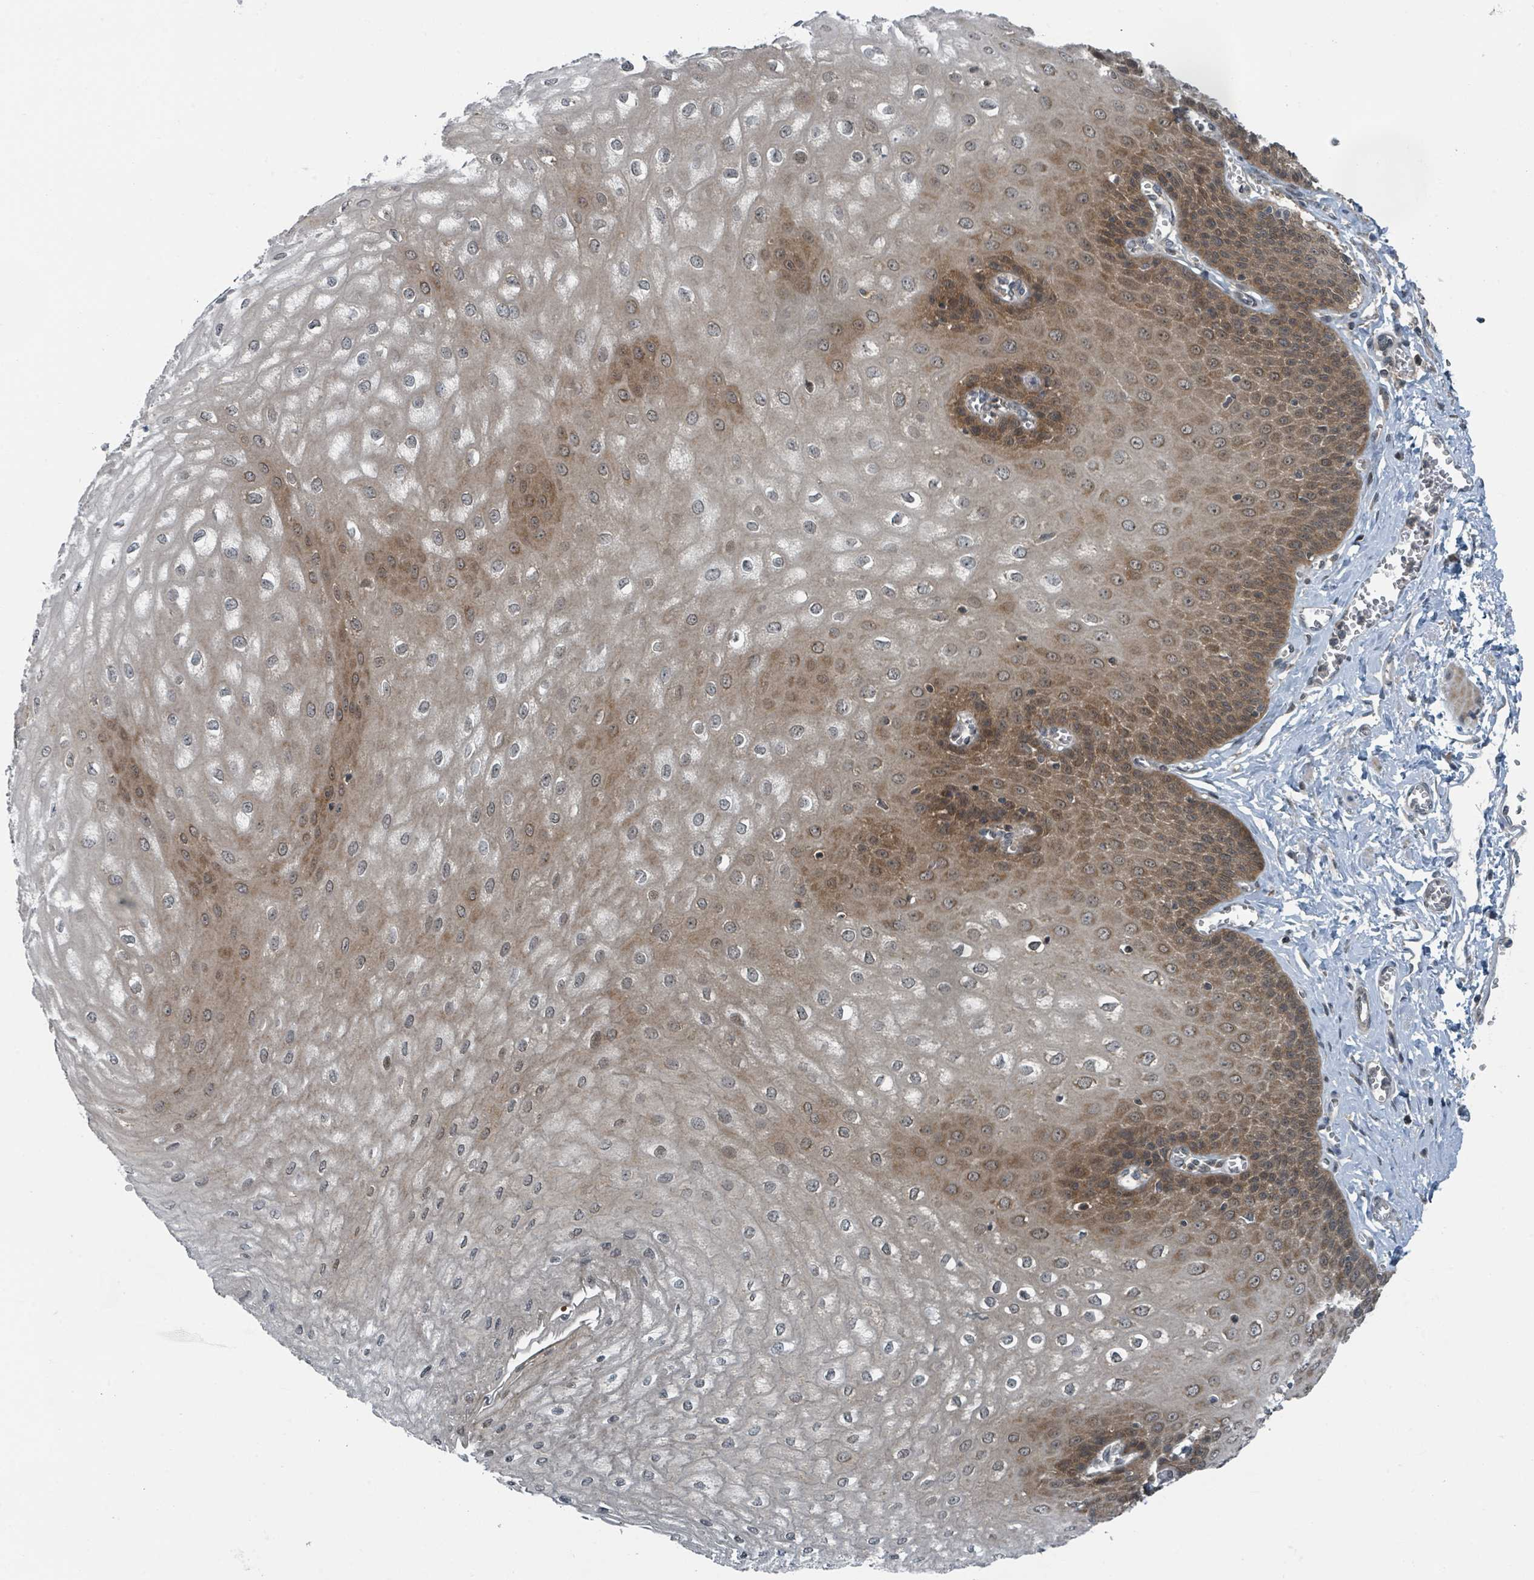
{"staining": {"intensity": "strong", "quantity": "25%-75%", "location": "cytoplasmic/membranous,nuclear"}, "tissue": "esophagus", "cell_type": "Squamous epithelial cells", "image_type": "normal", "snomed": [{"axis": "morphology", "description": "Normal tissue, NOS"}, {"axis": "topography", "description": "Esophagus"}], "caption": "The photomicrograph displays a brown stain indicating the presence of a protein in the cytoplasmic/membranous,nuclear of squamous epithelial cells in esophagus.", "gene": "GOLGA7B", "patient": {"sex": "male", "age": 60}}